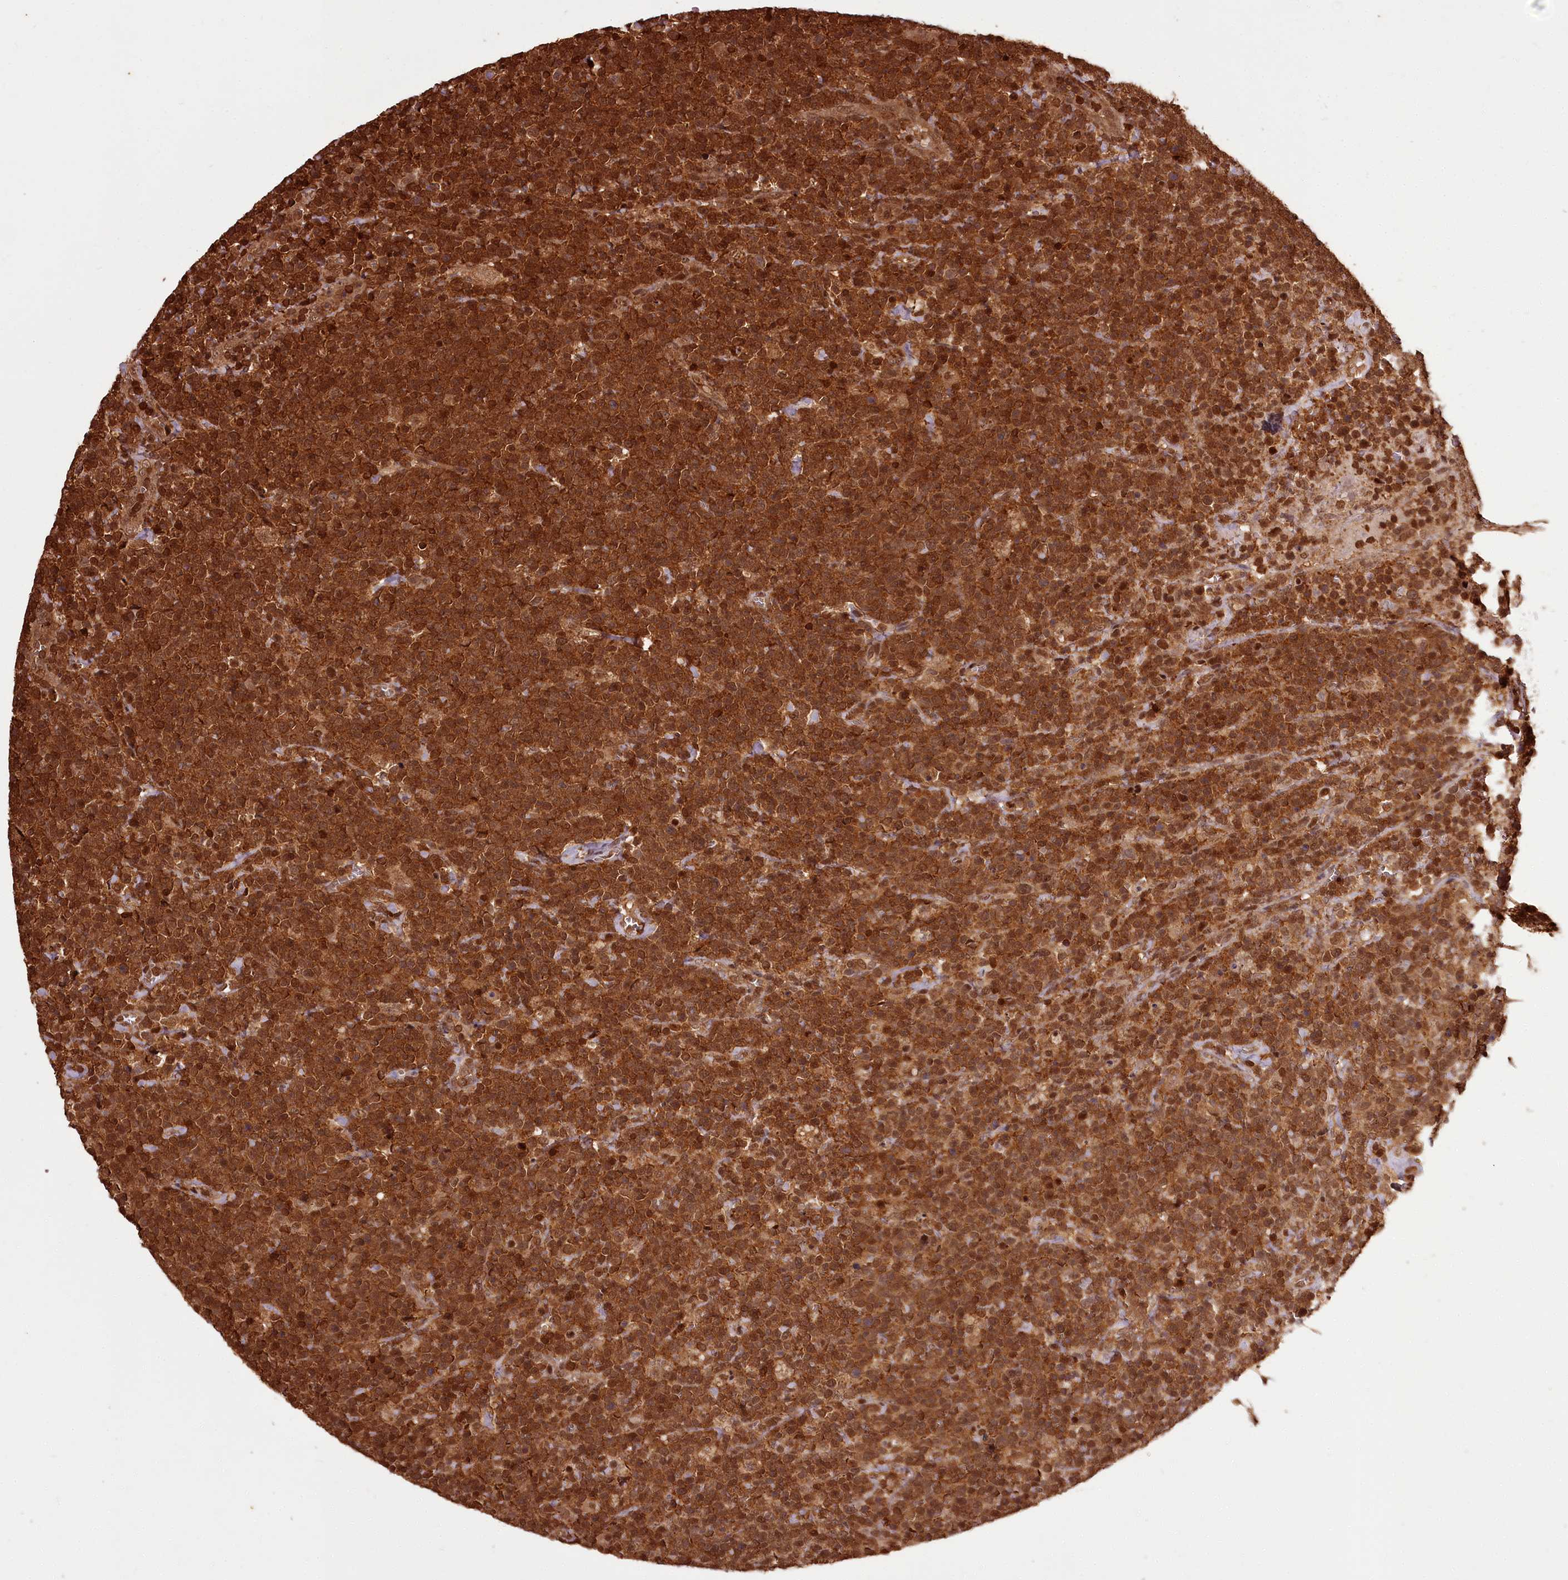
{"staining": {"intensity": "strong", "quantity": ">75%", "location": "cytoplasmic/membranous,nuclear"}, "tissue": "lymphoma", "cell_type": "Tumor cells", "image_type": "cancer", "snomed": [{"axis": "morphology", "description": "Malignant lymphoma, non-Hodgkin's type, High grade"}, {"axis": "topography", "description": "Lymph node"}], "caption": "A brown stain shows strong cytoplasmic/membranous and nuclear staining of a protein in lymphoma tumor cells.", "gene": "NPRL2", "patient": {"sex": "male", "age": 61}}